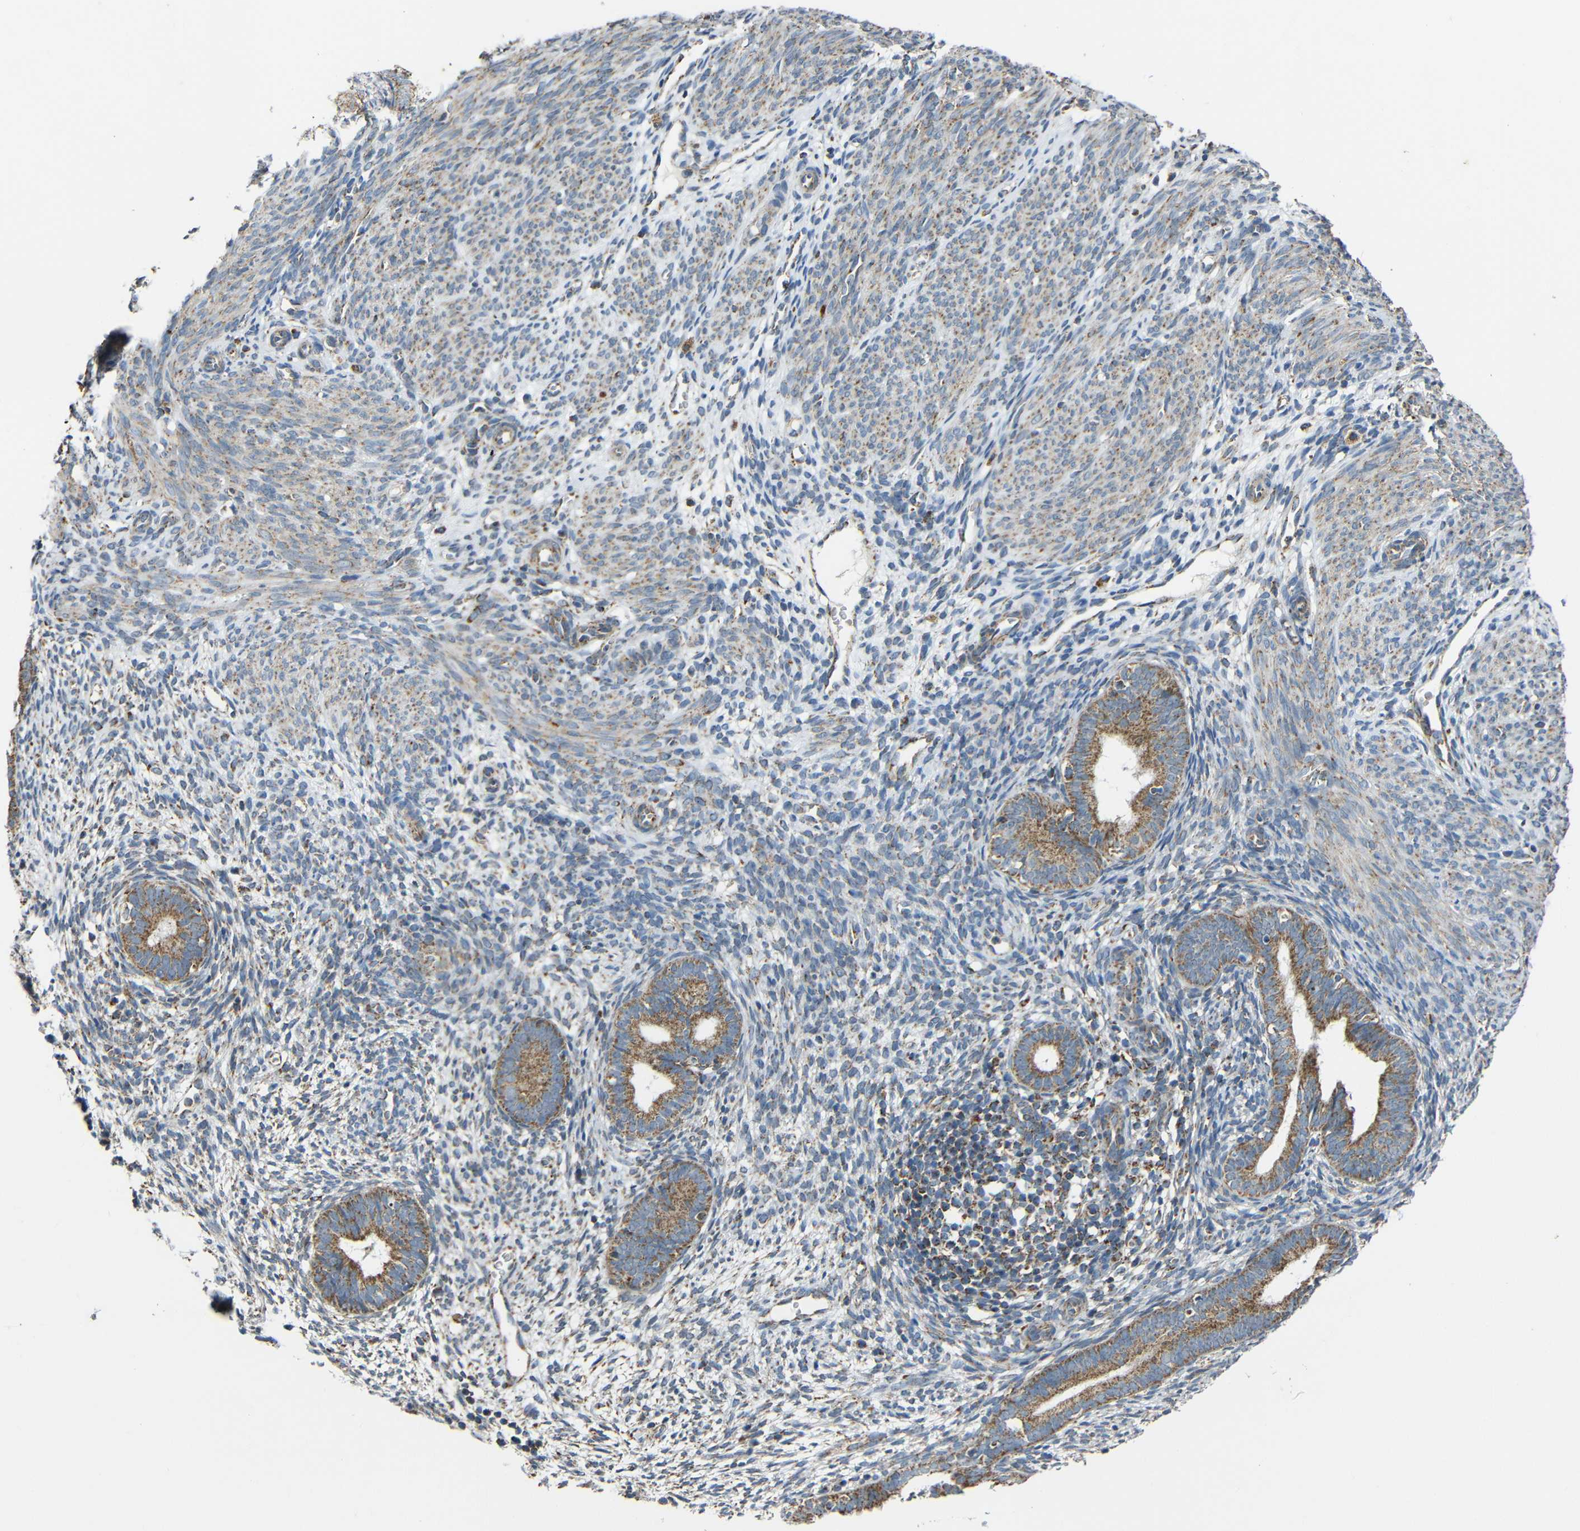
{"staining": {"intensity": "weak", "quantity": "25%-75%", "location": "cytoplasmic/membranous"}, "tissue": "endometrium", "cell_type": "Cells in endometrial stroma", "image_type": "normal", "snomed": [{"axis": "morphology", "description": "Normal tissue, NOS"}, {"axis": "morphology", "description": "Adenocarcinoma, NOS"}, {"axis": "topography", "description": "Endometrium"}, {"axis": "topography", "description": "Ovary"}], "caption": "High-power microscopy captured an immunohistochemistry (IHC) photomicrograph of benign endometrium, revealing weak cytoplasmic/membranous expression in about 25%-75% of cells in endometrial stroma. The protein is stained brown, and the nuclei are stained in blue (DAB (3,3'-diaminobenzidine) IHC with brightfield microscopy, high magnification).", "gene": "NR3C2", "patient": {"sex": "female", "age": 68}}